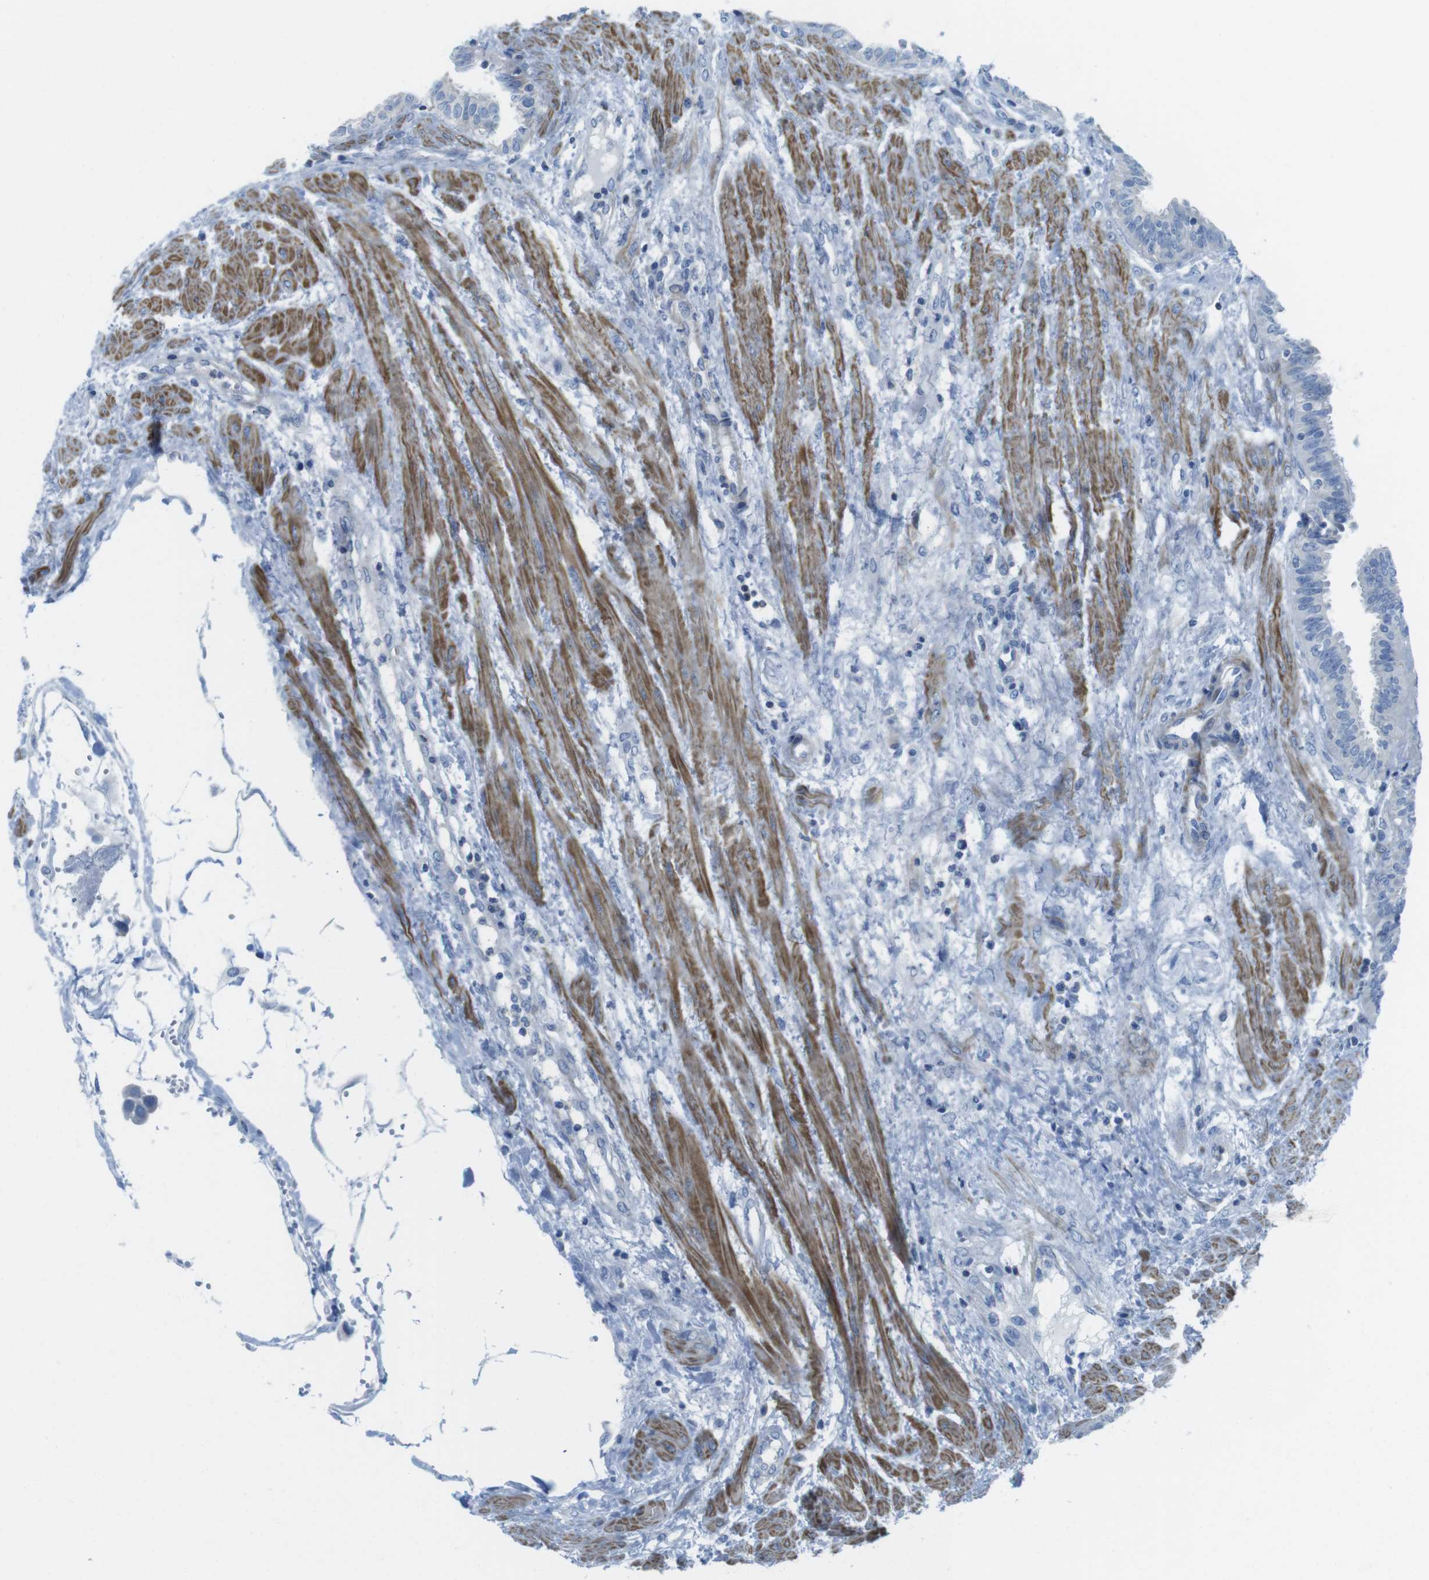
{"staining": {"intensity": "negative", "quantity": "none", "location": "none"}, "tissue": "fallopian tube", "cell_type": "Glandular cells", "image_type": "normal", "snomed": [{"axis": "morphology", "description": "Normal tissue, NOS"}, {"axis": "topography", "description": "Fallopian tube"}], "caption": "The histopathology image demonstrates no significant expression in glandular cells of fallopian tube.", "gene": "ASIC5", "patient": {"sex": "female", "age": 32}}